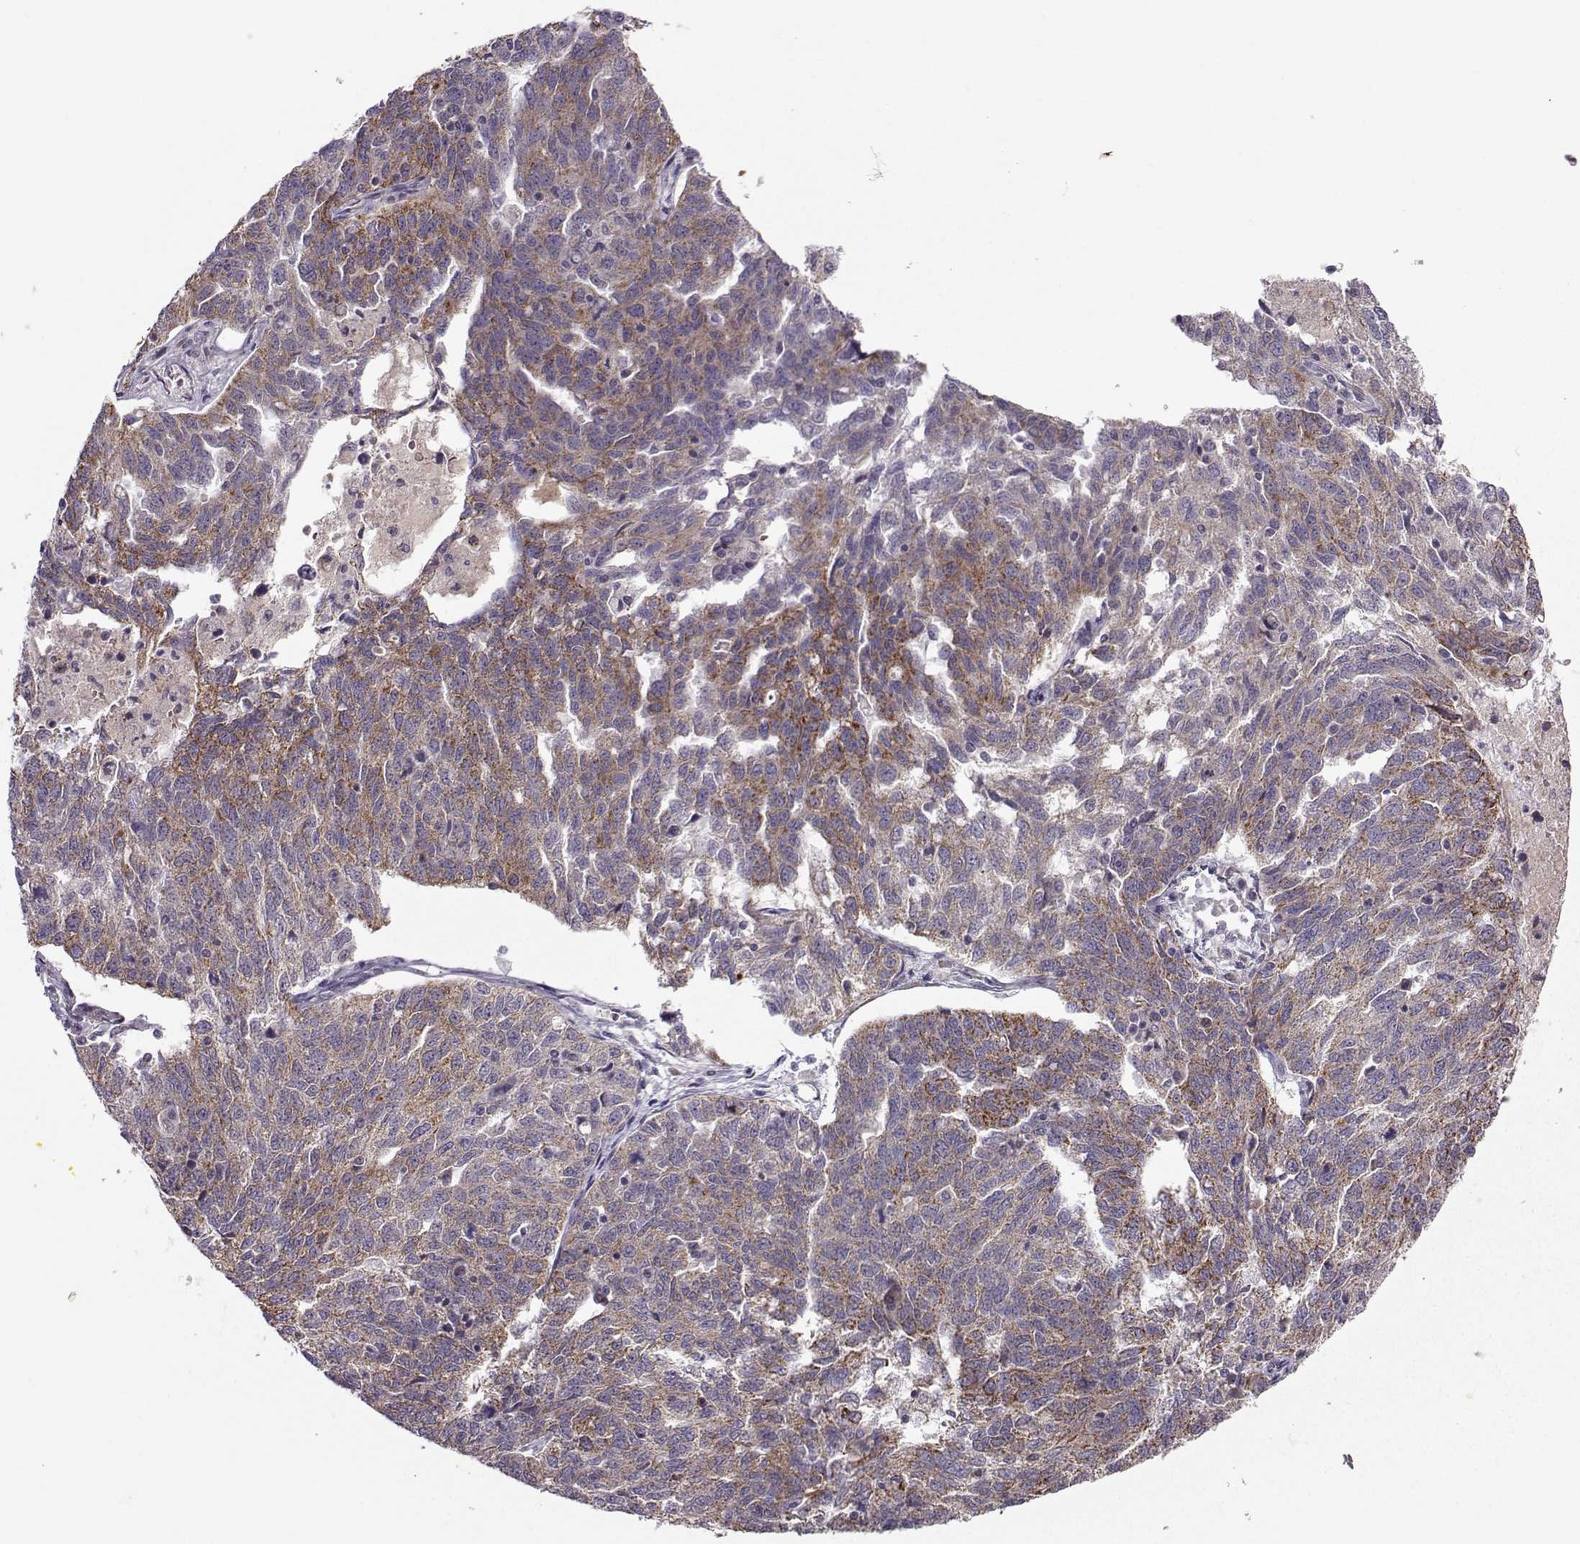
{"staining": {"intensity": "moderate", "quantity": ">75%", "location": "cytoplasmic/membranous"}, "tissue": "ovarian cancer", "cell_type": "Tumor cells", "image_type": "cancer", "snomed": [{"axis": "morphology", "description": "Cystadenocarcinoma, serous, NOS"}, {"axis": "topography", "description": "Ovary"}], "caption": "Ovarian serous cystadenocarcinoma stained with a protein marker exhibits moderate staining in tumor cells.", "gene": "NECAB3", "patient": {"sex": "female", "age": 71}}